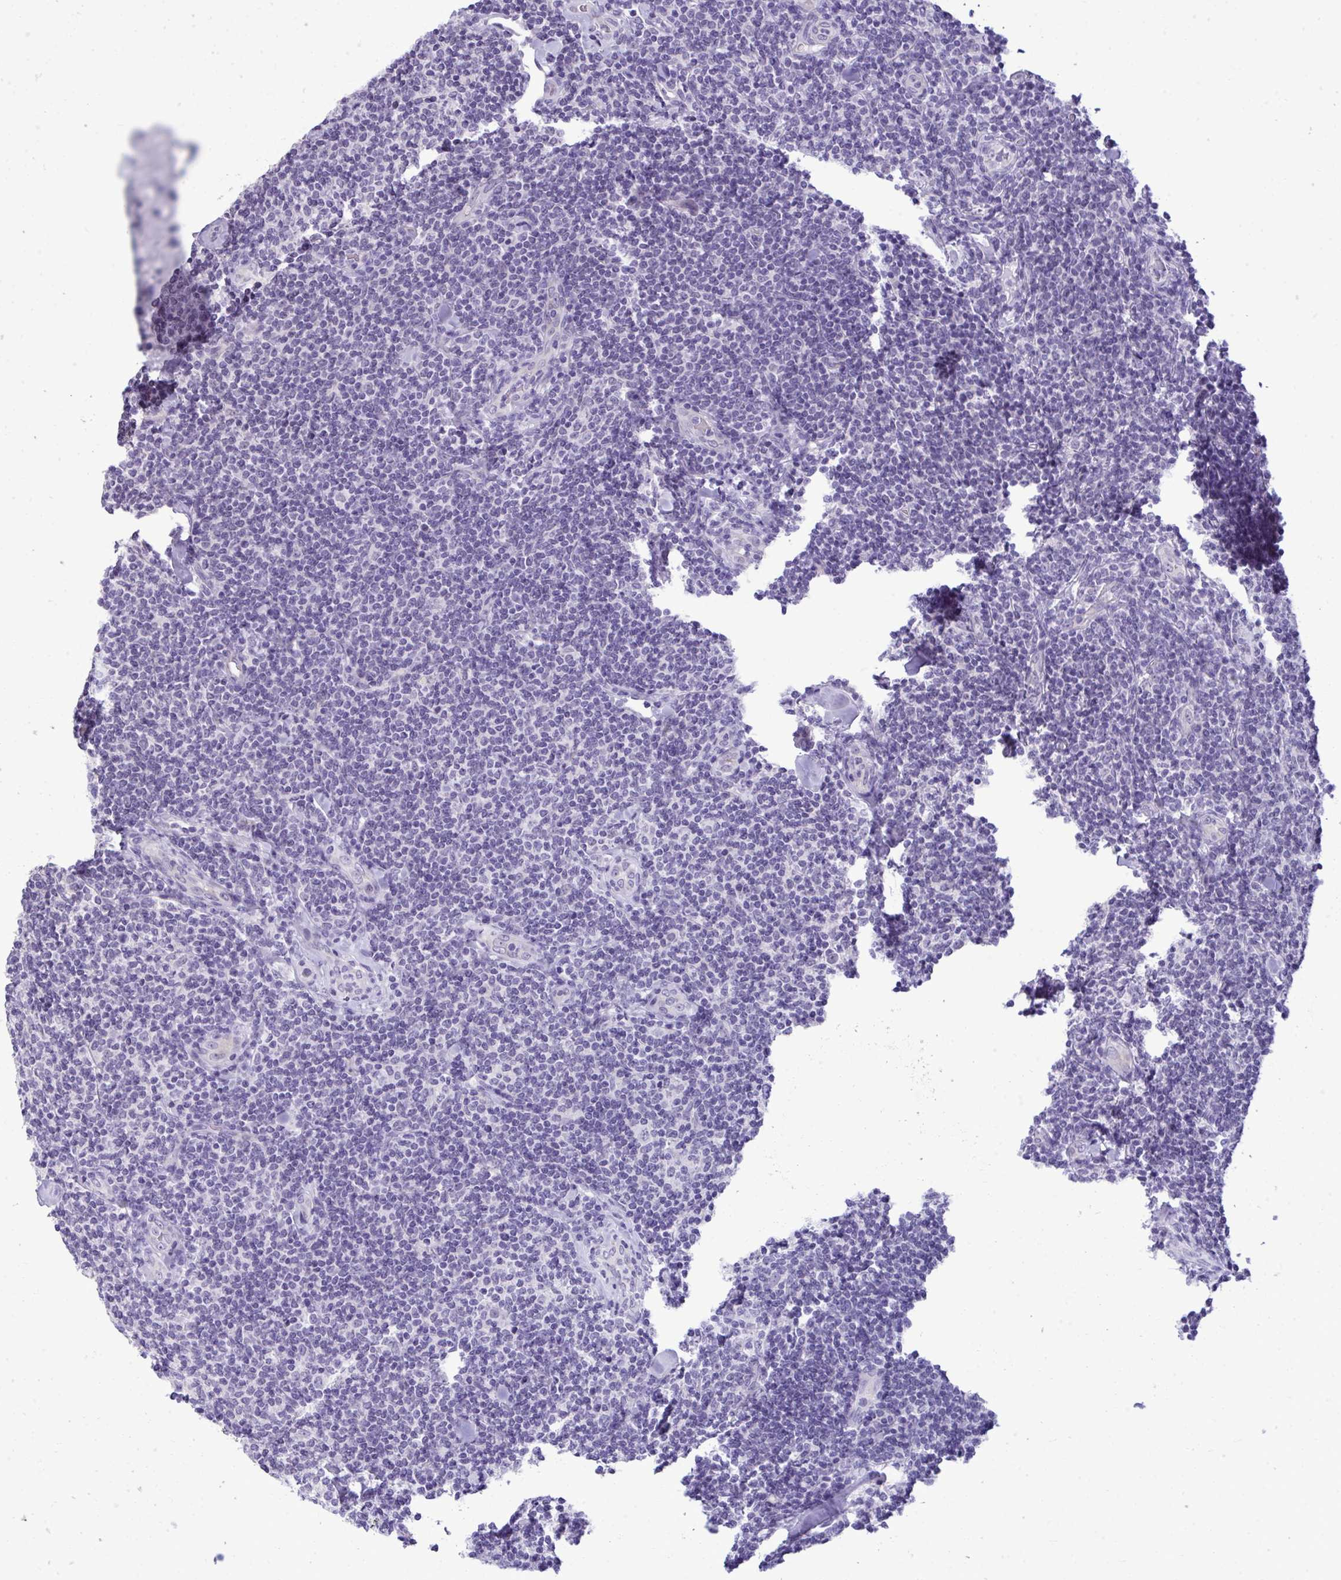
{"staining": {"intensity": "negative", "quantity": "none", "location": "none"}, "tissue": "lymphoma", "cell_type": "Tumor cells", "image_type": "cancer", "snomed": [{"axis": "morphology", "description": "Malignant lymphoma, non-Hodgkin's type, Low grade"}, {"axis": "topography", "description": "Lymph node"}], "caption": "Immunohistochemistry (IHC) histopathology image of human malignant lymphoma, non-Hodgkin's type (low-grade) stained for a protein (brown), which demonstrates no expression in tumor cells. Brightfield microscopy of immunohistochemistry (IHC) stained with DAB (brown) and hematoxylin (blue), captured at high magnification.", "gene": "PRM2", "patient": {"sex": "female", "age": 56}}